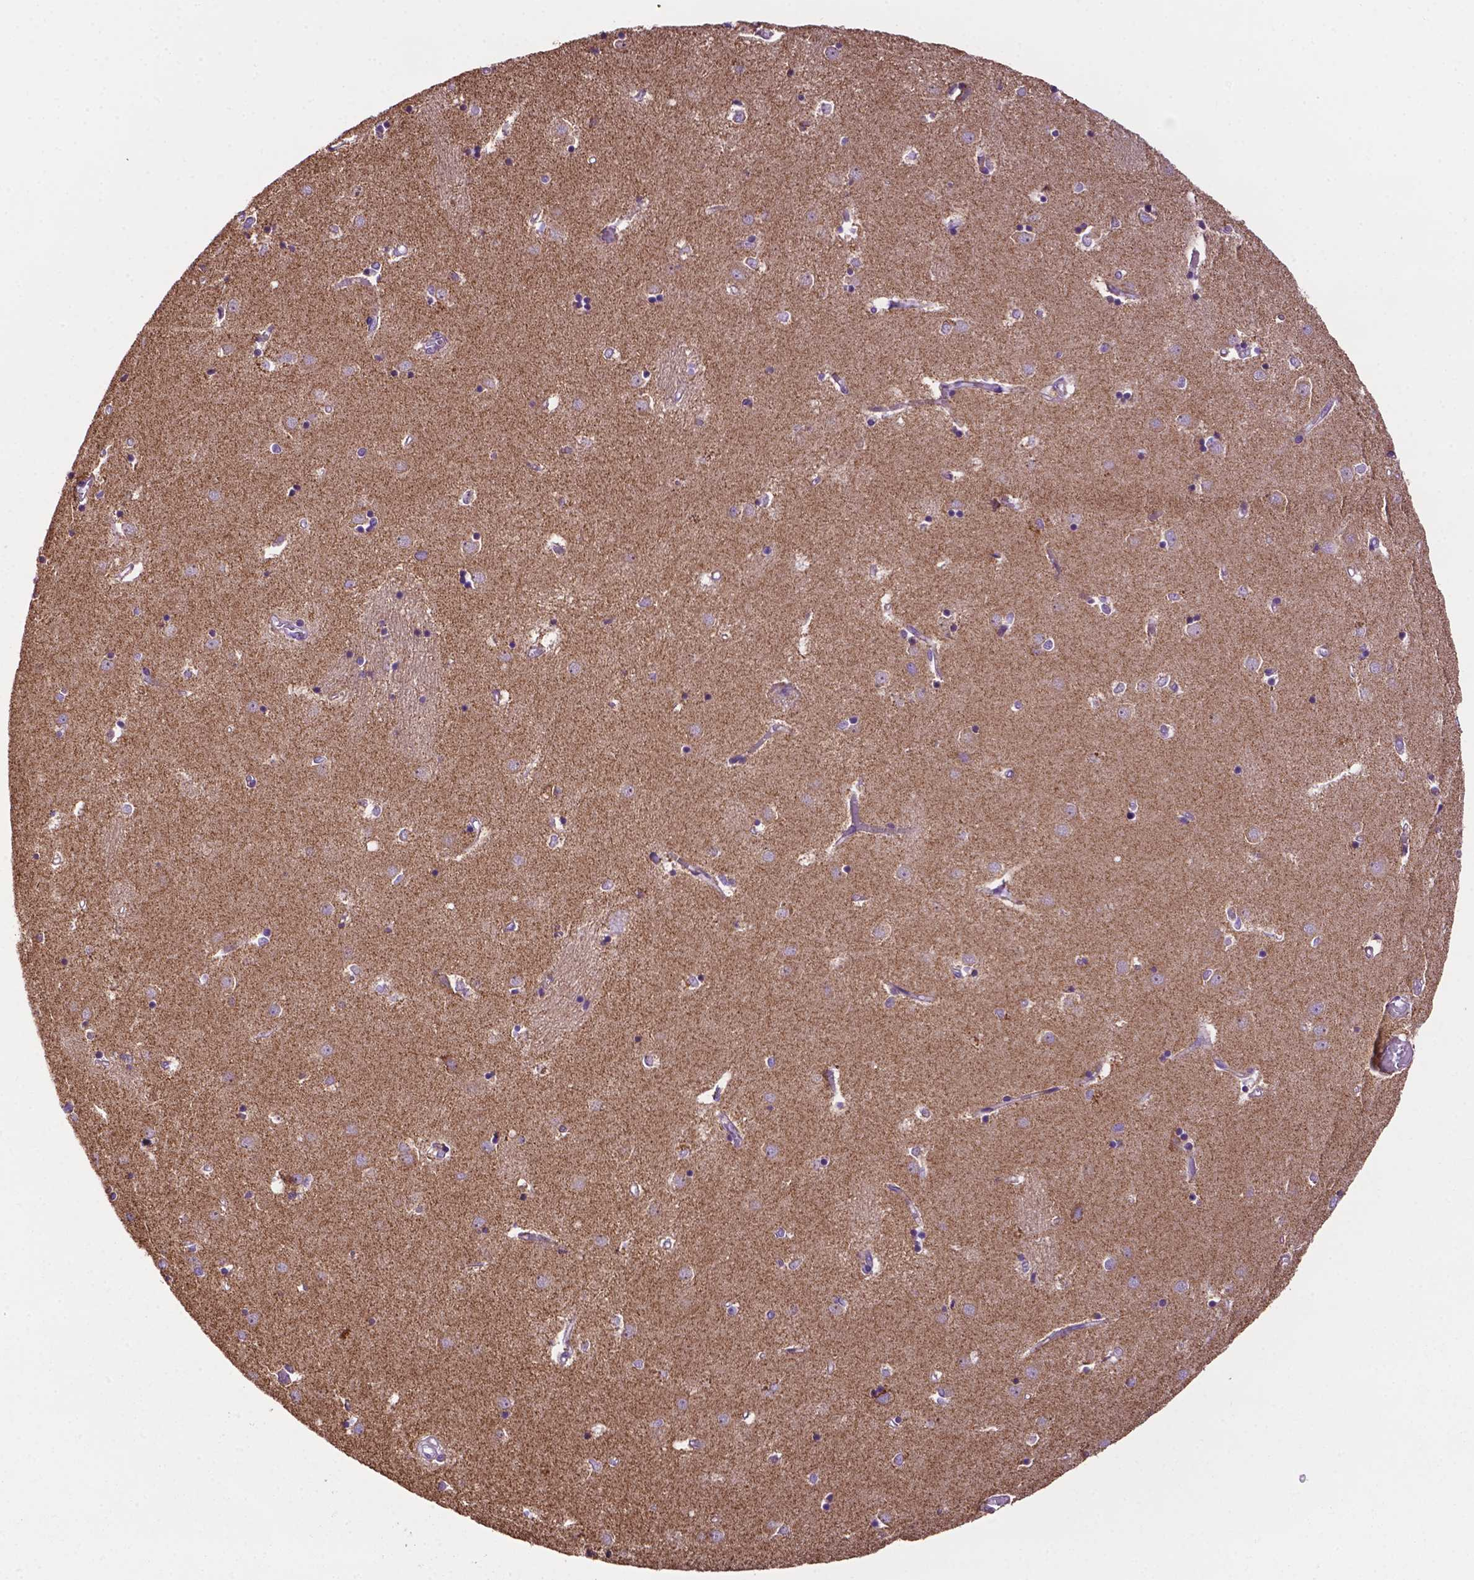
{"staining": {"intensity": "weak", "quantity": "25%-75%", "location": "cytoplasmic/membranous"}, "tissue": "caudate", "cell_type": "Glial cells", "image_type": "normal", "snomed": [{"axis": "morphology", "description": "Normal tissue, NOS"}, {"axis": "topography", "description": "Lateral ventricle wall"}], "caption": "An immunohistochemistry (IHC) image of unremarkable tissue is shown. Protein staining in brown shows weak cytoplasmic/membranous positivity in caudate within glial cells.", "gene": "PHYHIP", "patient": {"sex": "male", "age": 54}}